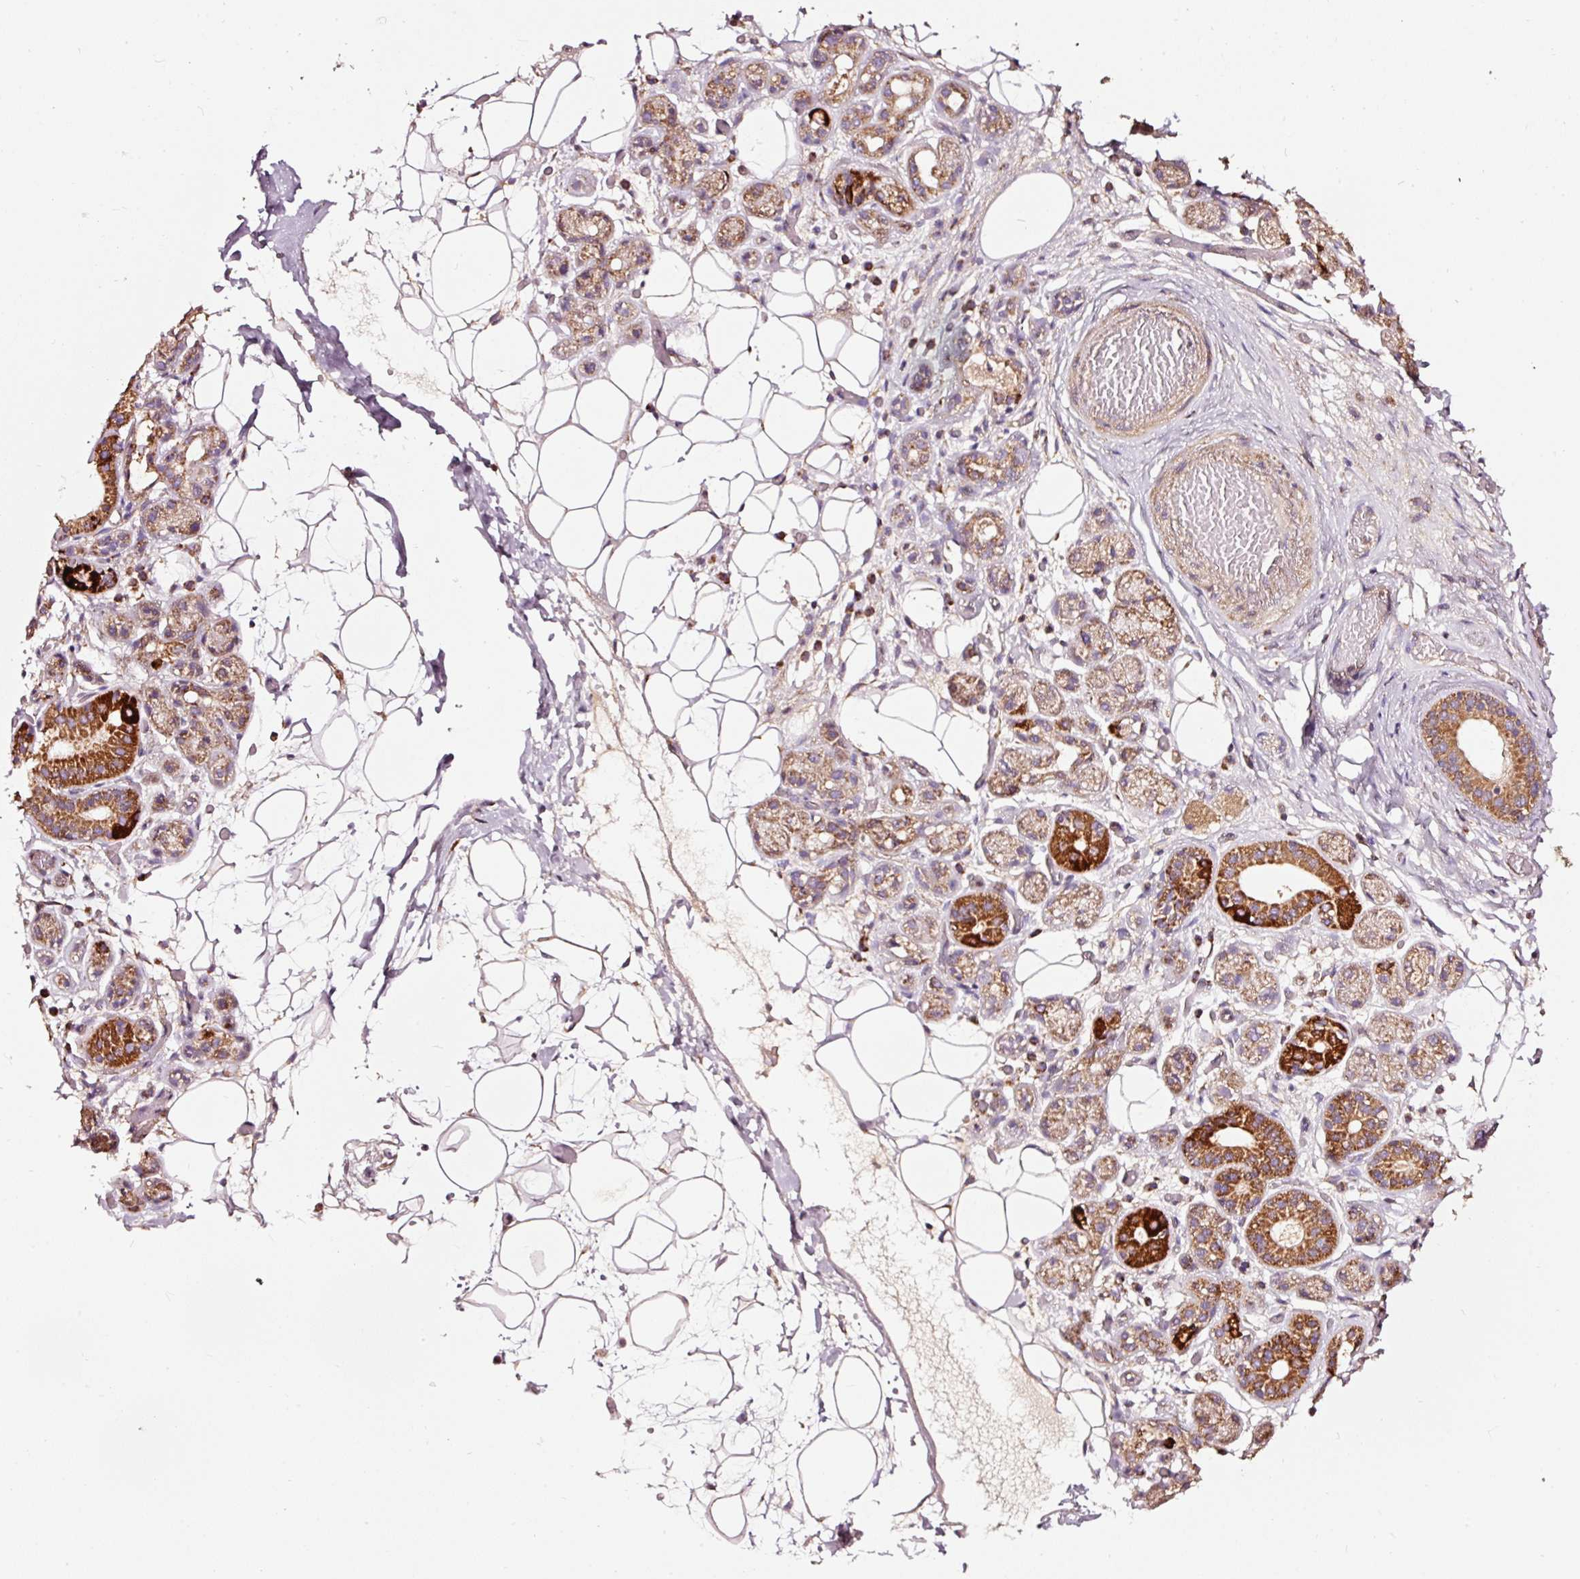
{"staining": {"intensity": "strong", "quantity": "25%-75%", "location": "cytoplasmic/membranous"}, "tissue": "salivary gland", "cell_type": "Glandular cells", "image_type": "normal", "snomed": [{"axis": "morphology", "description": "Normal tissue, NOS"}, {"axis": "topography", "description": "Salivary gland"}], "caption": "The histopathology image exhibits staining of unremarkable salivary gland, revealing strong cytoplasmic/membranous protein expression (brown color) within glandular cells.", "gene": "TPM1", "patient": {"sex": "male", "age": 82}}